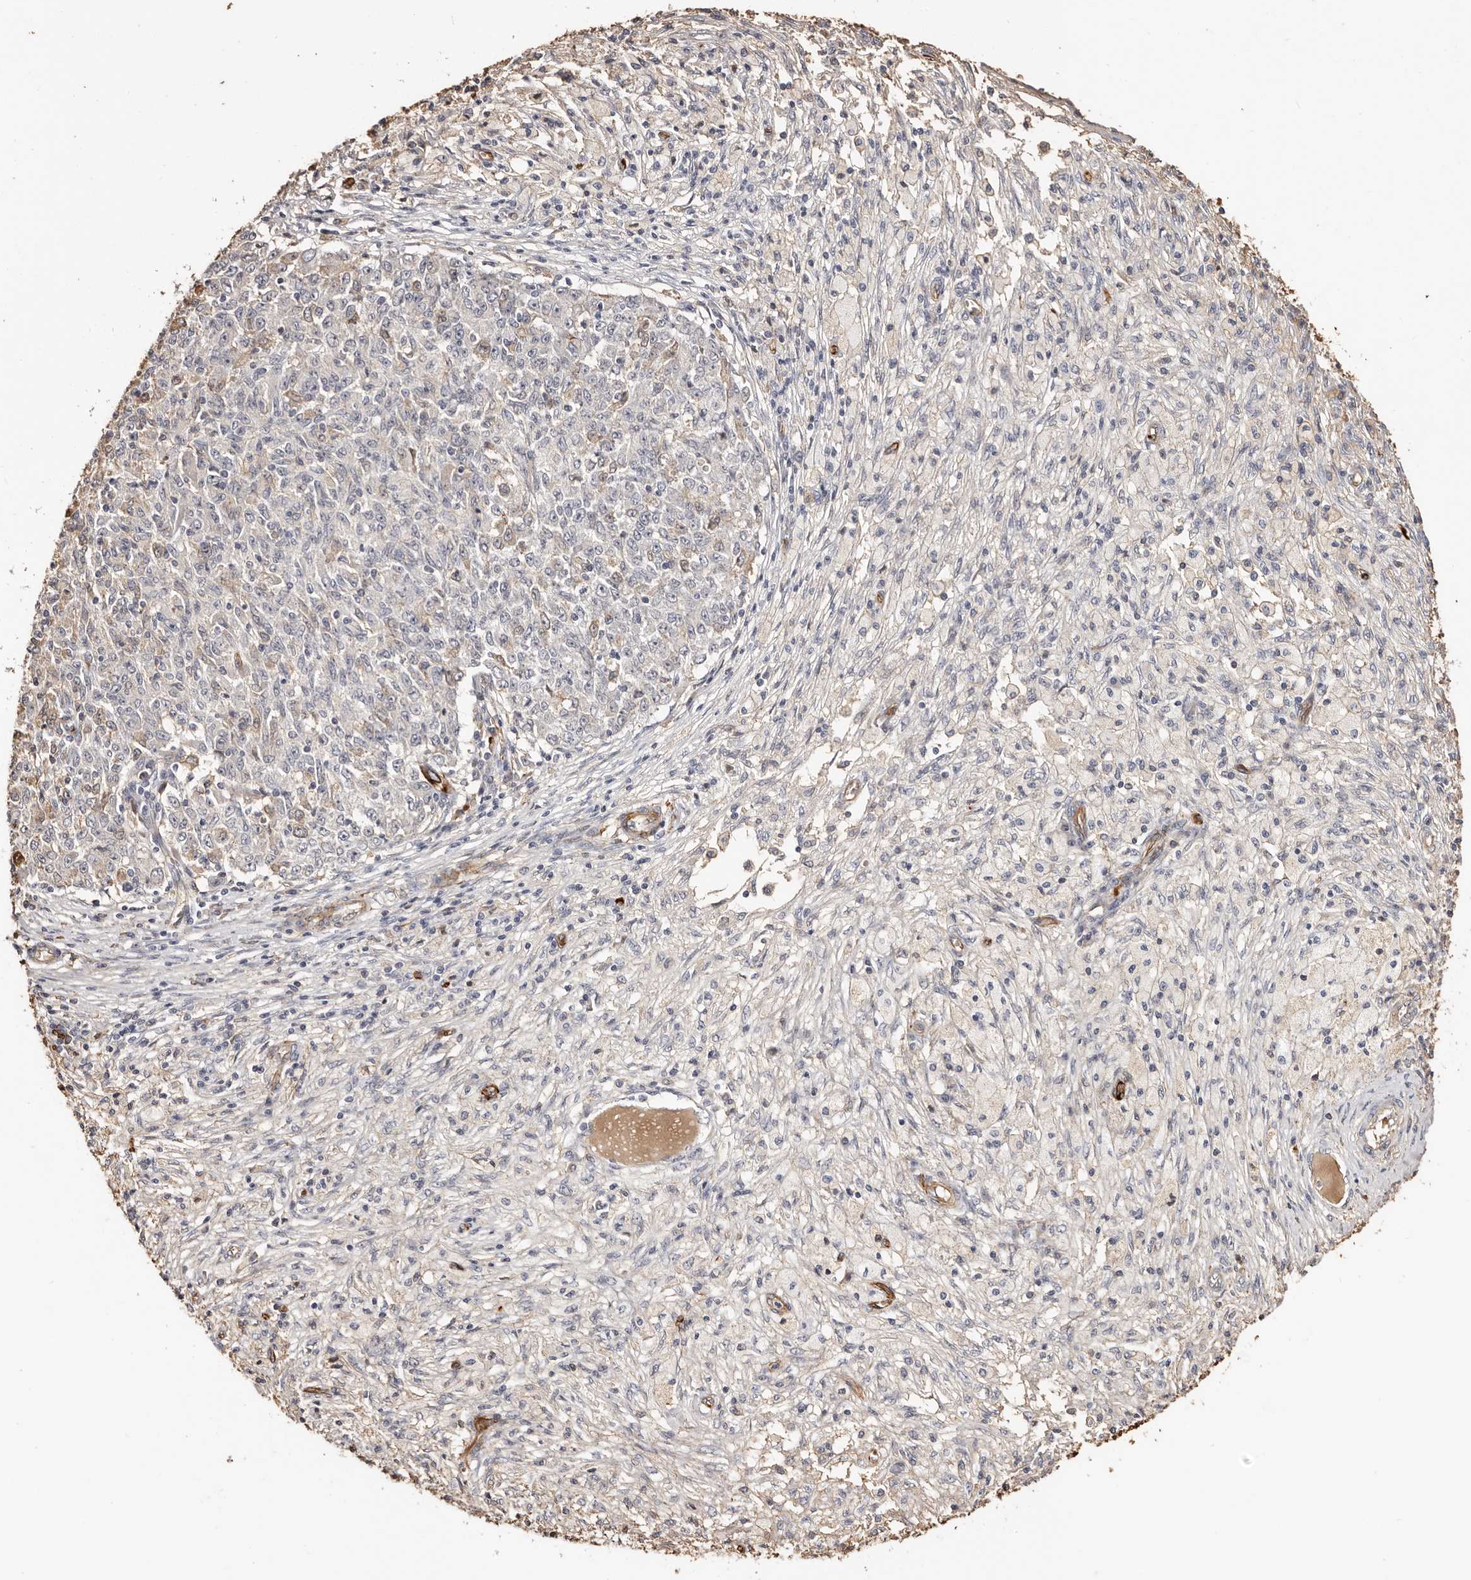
{"staining": {"intensity": "negative", "quantity": "none", "location": "none"}, "tissue": "ovarian cancer", "cell_type": "Tumor cells", "image_type": "cancer", "snomed": [{"axis": "morphology", "description": "Carcinoma, endometroid"}, {"axis": "topography", "description": "Ovary"}], "caption": "Immunohistochemistry (IHC) micrograph of endometroid carcinoma (ovarian) stained for a protein (brown), which shows no staining in tumor cells.", "gene": "ZNF557", "patient": {"sex": "female", "age": 42}}